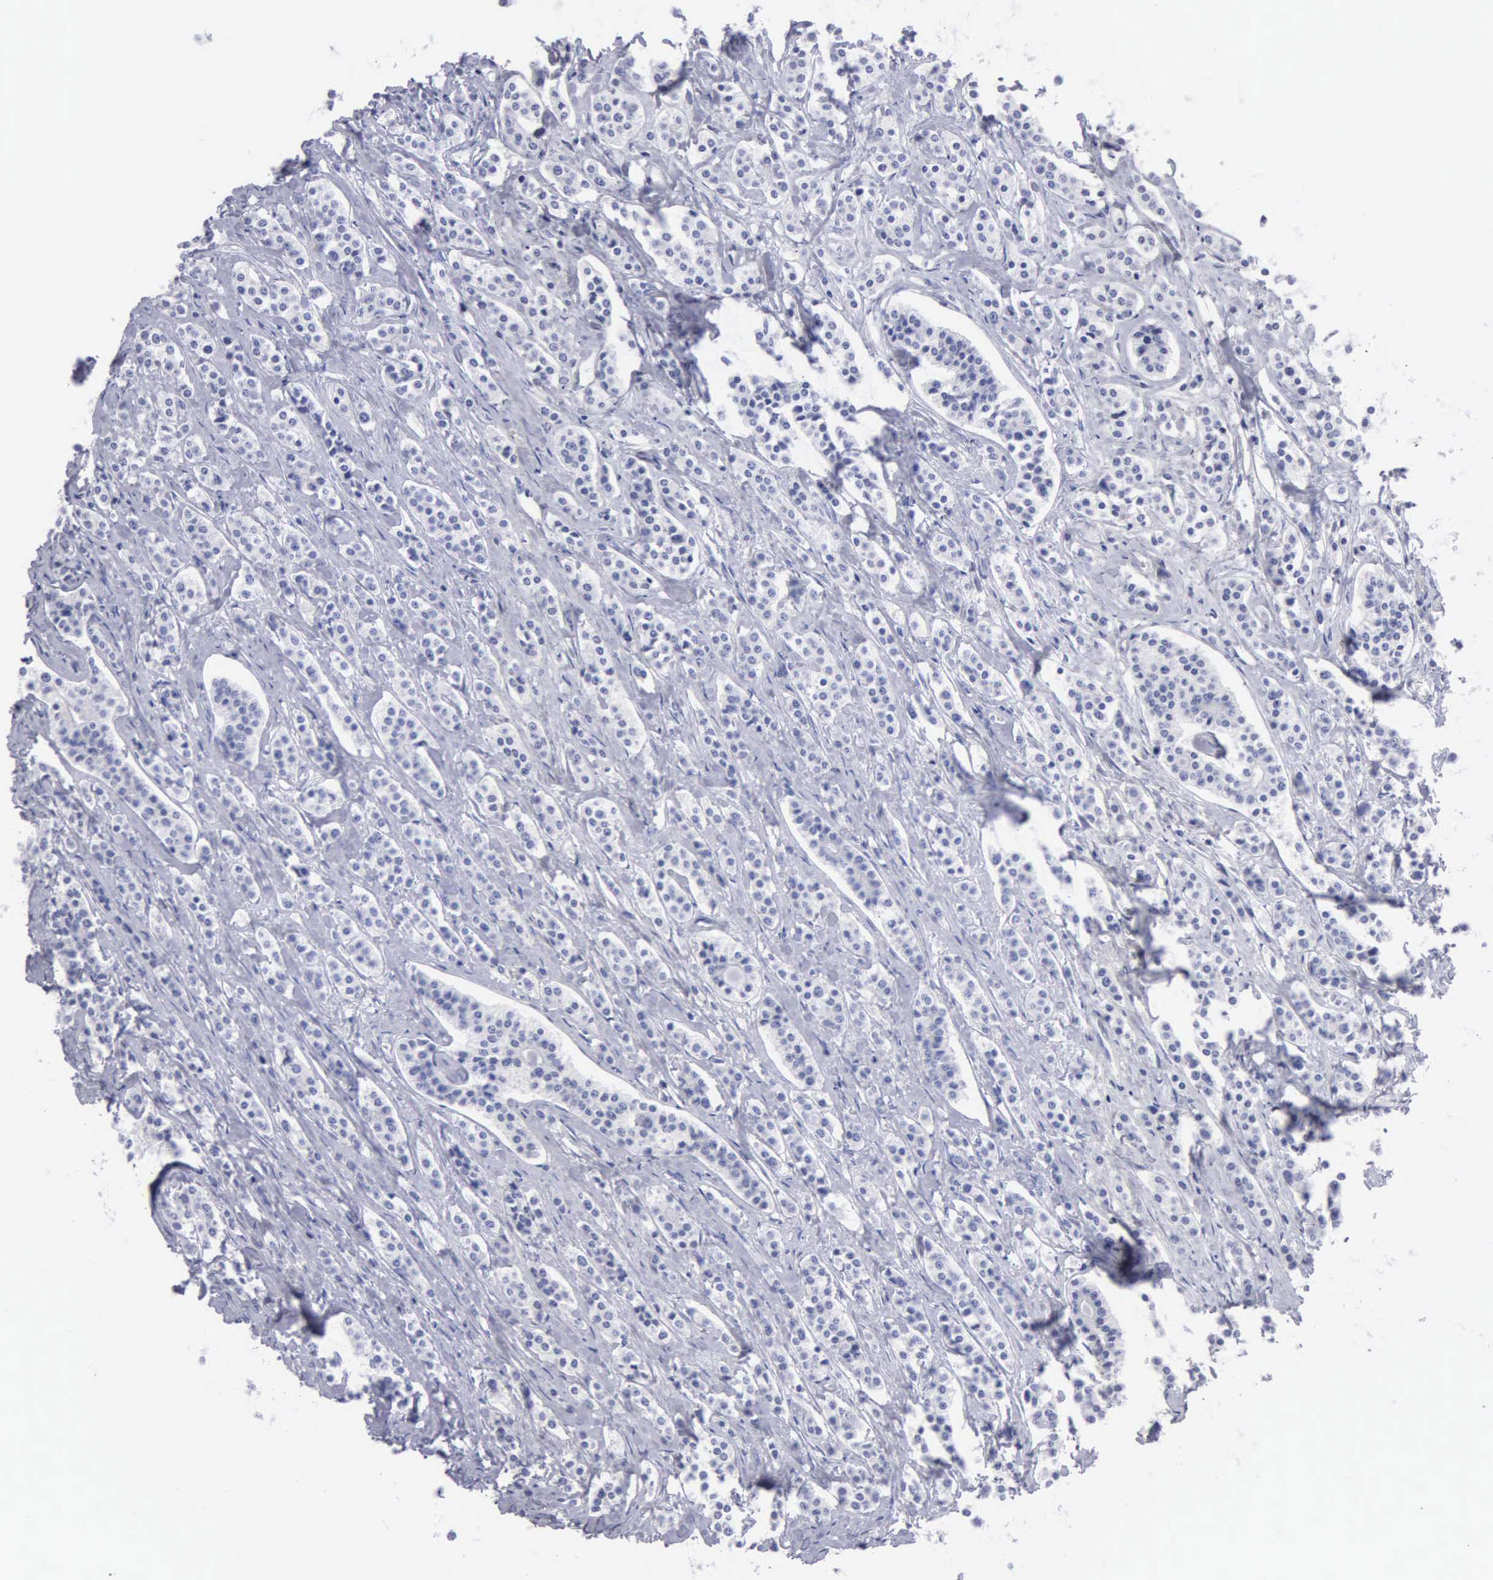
{"staining": {"intensity": "negative", "quantity": "none", "location": "none"}, "tissue": "carcinoid", "cell_type": "Tumor cells", "image_type": "cancer", "snomed": [{"axis": "morphology", "description": "Carcinoid, malignant, NOS"}, {"axis": "topography", "description": "Small intestine"}], "caption": "Immunohistochemistry micrograph of carcinoid (malignant) stained for a protein (brown), which reveals no positivity in tumor cells.", "gene": "CYP19A1", "patient": {"sex": "male", "age": 63}}